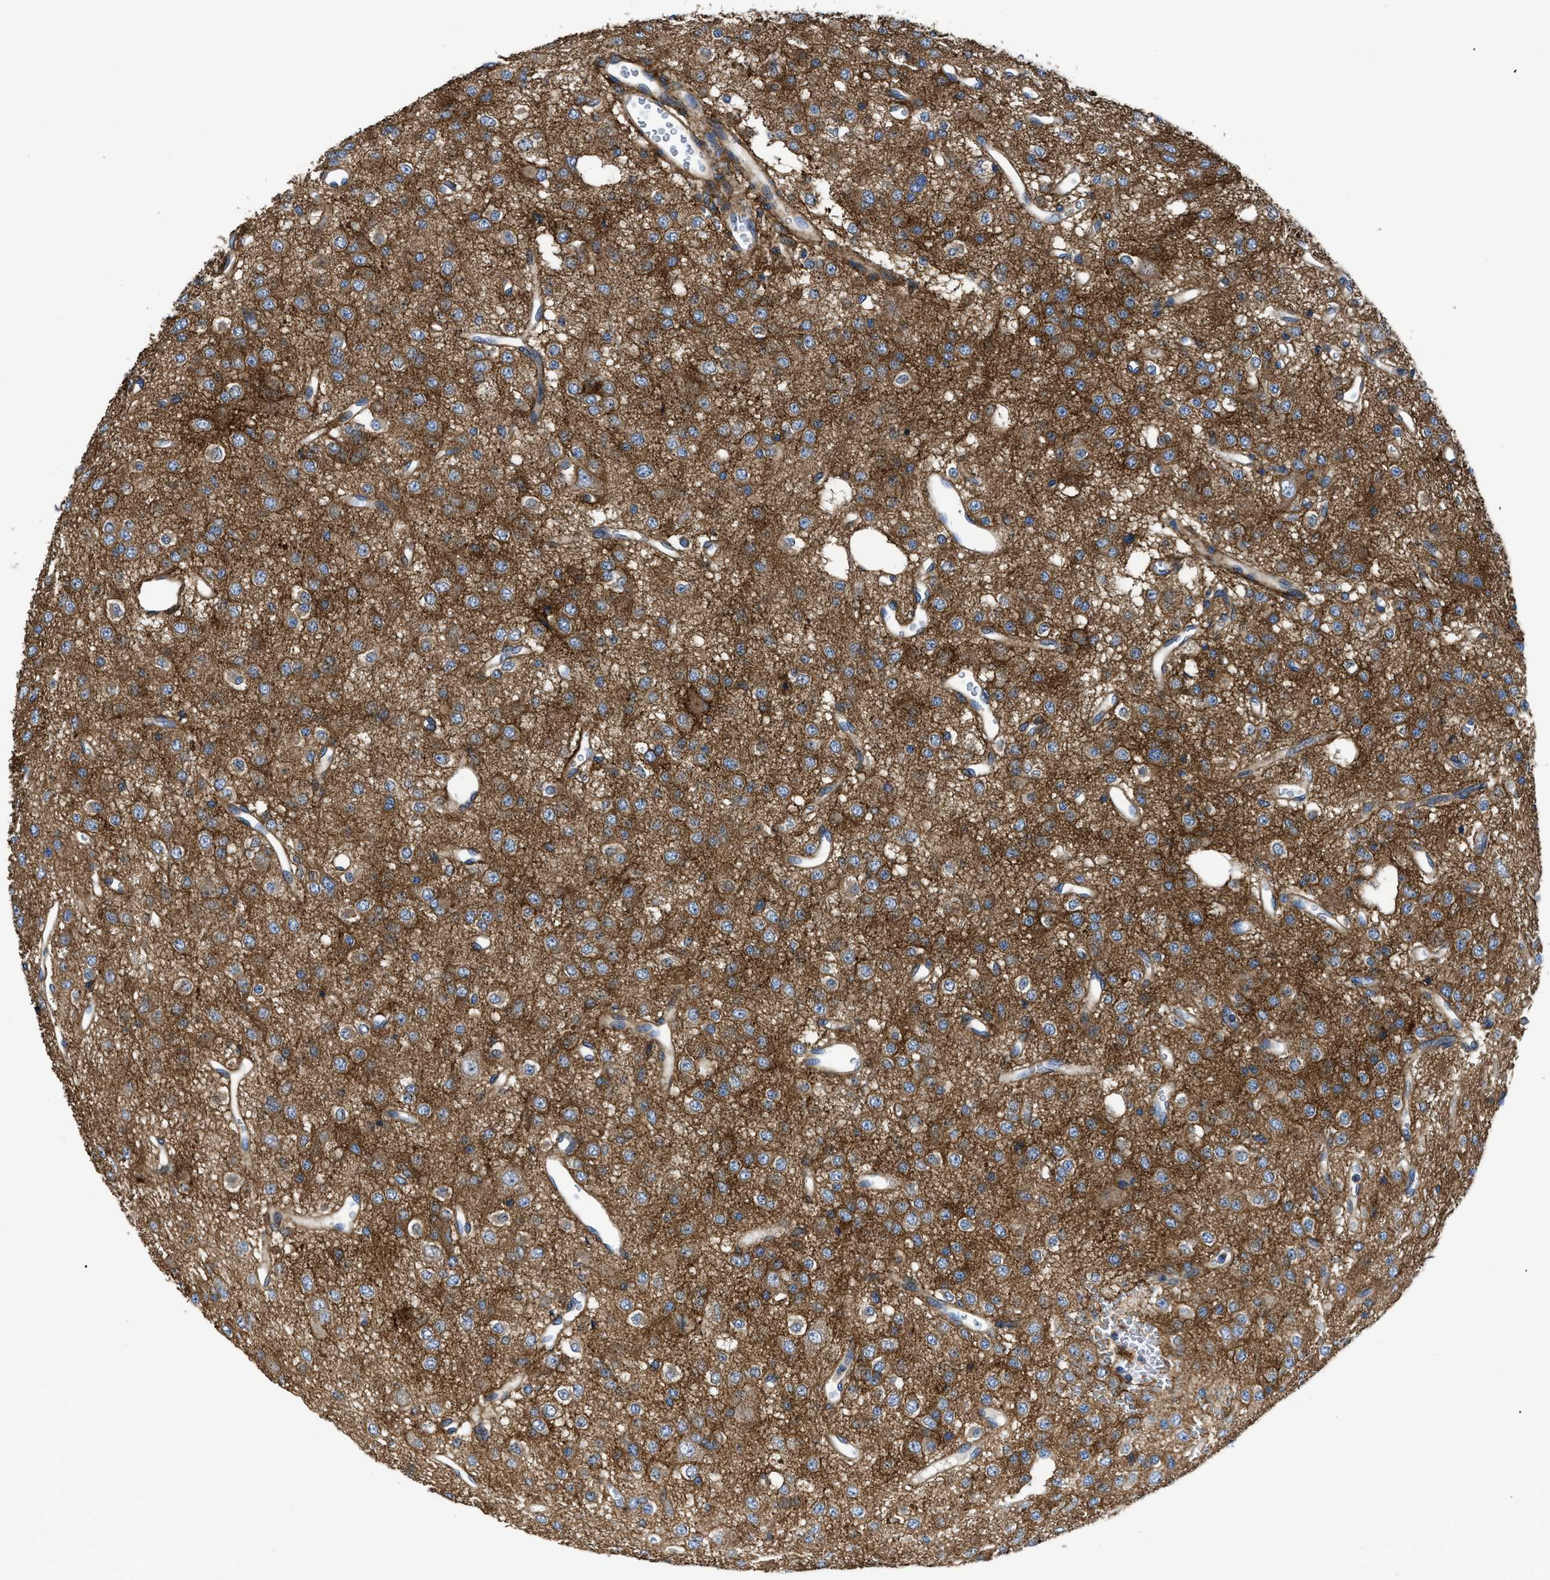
{"staining": {"intensity": "moderate", "quantity": "25%-75%", "location": "cytoplasmic/membranous"}, "tissue": "glioma", "cell_type": "Tumor cells", "image_type": "cancer", "snomed": [{"axis": "morphology", "description": "Glioma, malignant, Low grade"}, {"axis": "topography", "description": "Brain"}], "caption": "Tumor cells reveal moderate cytoplasmic/membranous expression in approximately 25%-75% of cells in low-grade glioma (malignant).", "gene": "NT5E", "patient": {"sex": "male", "age": 38}}